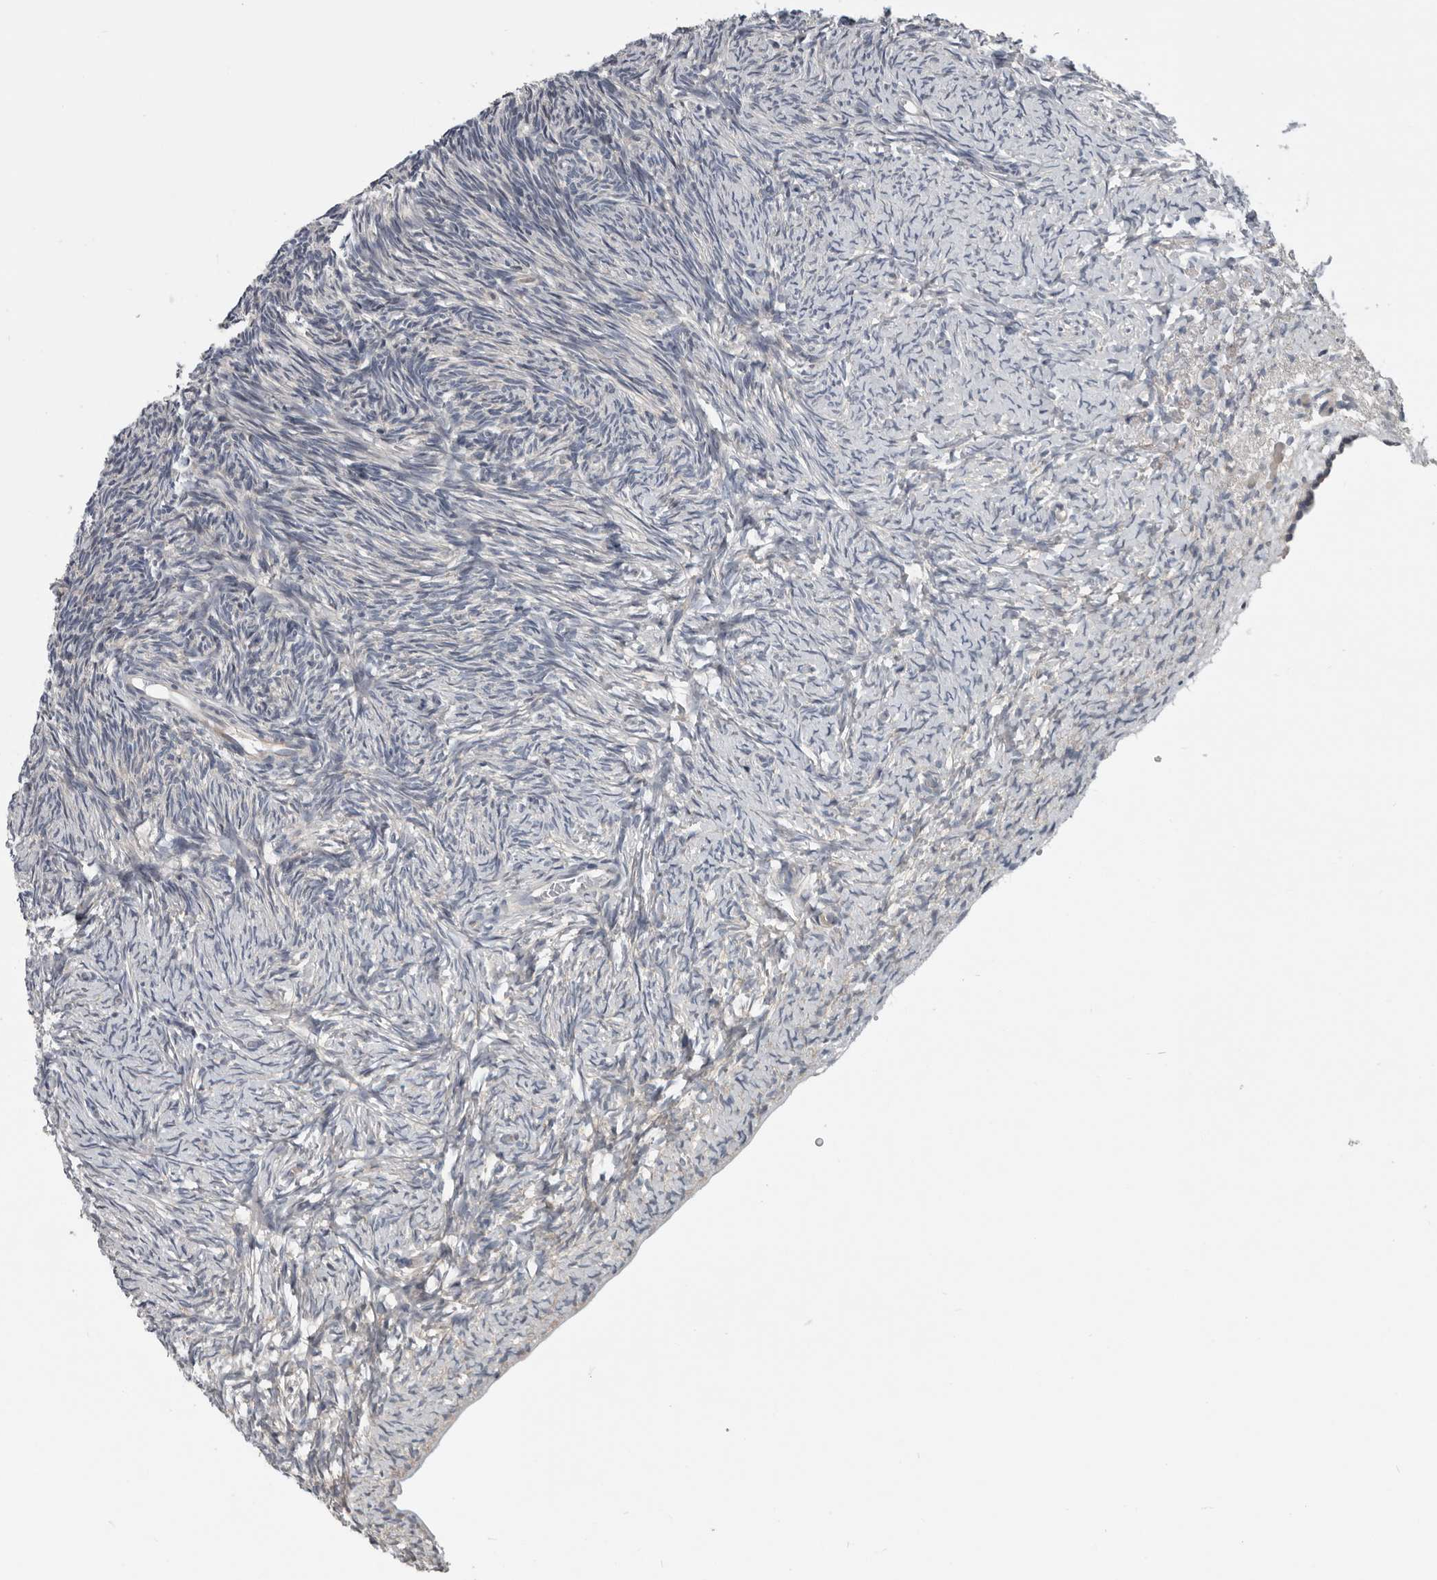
{"staining": {"intensity": "weak", "quantity": ">75%", "location": "cytoplasmic/membranous"}, "tissue": "ovary", "cell_type": "Follicle cells", "image_type": "normal", "snomed": [{"axis": "morphology", "description": "Normal tissue, NOS"}, {"axis": "topography", "description": "Ovary"}], "caption": "An image of human ovary stained for a protein shows weak cytoplasmic/membranous brown staining in follicle cells.", "gene": "TMEM199", "patient": {"sex": "female", "age": 34}}